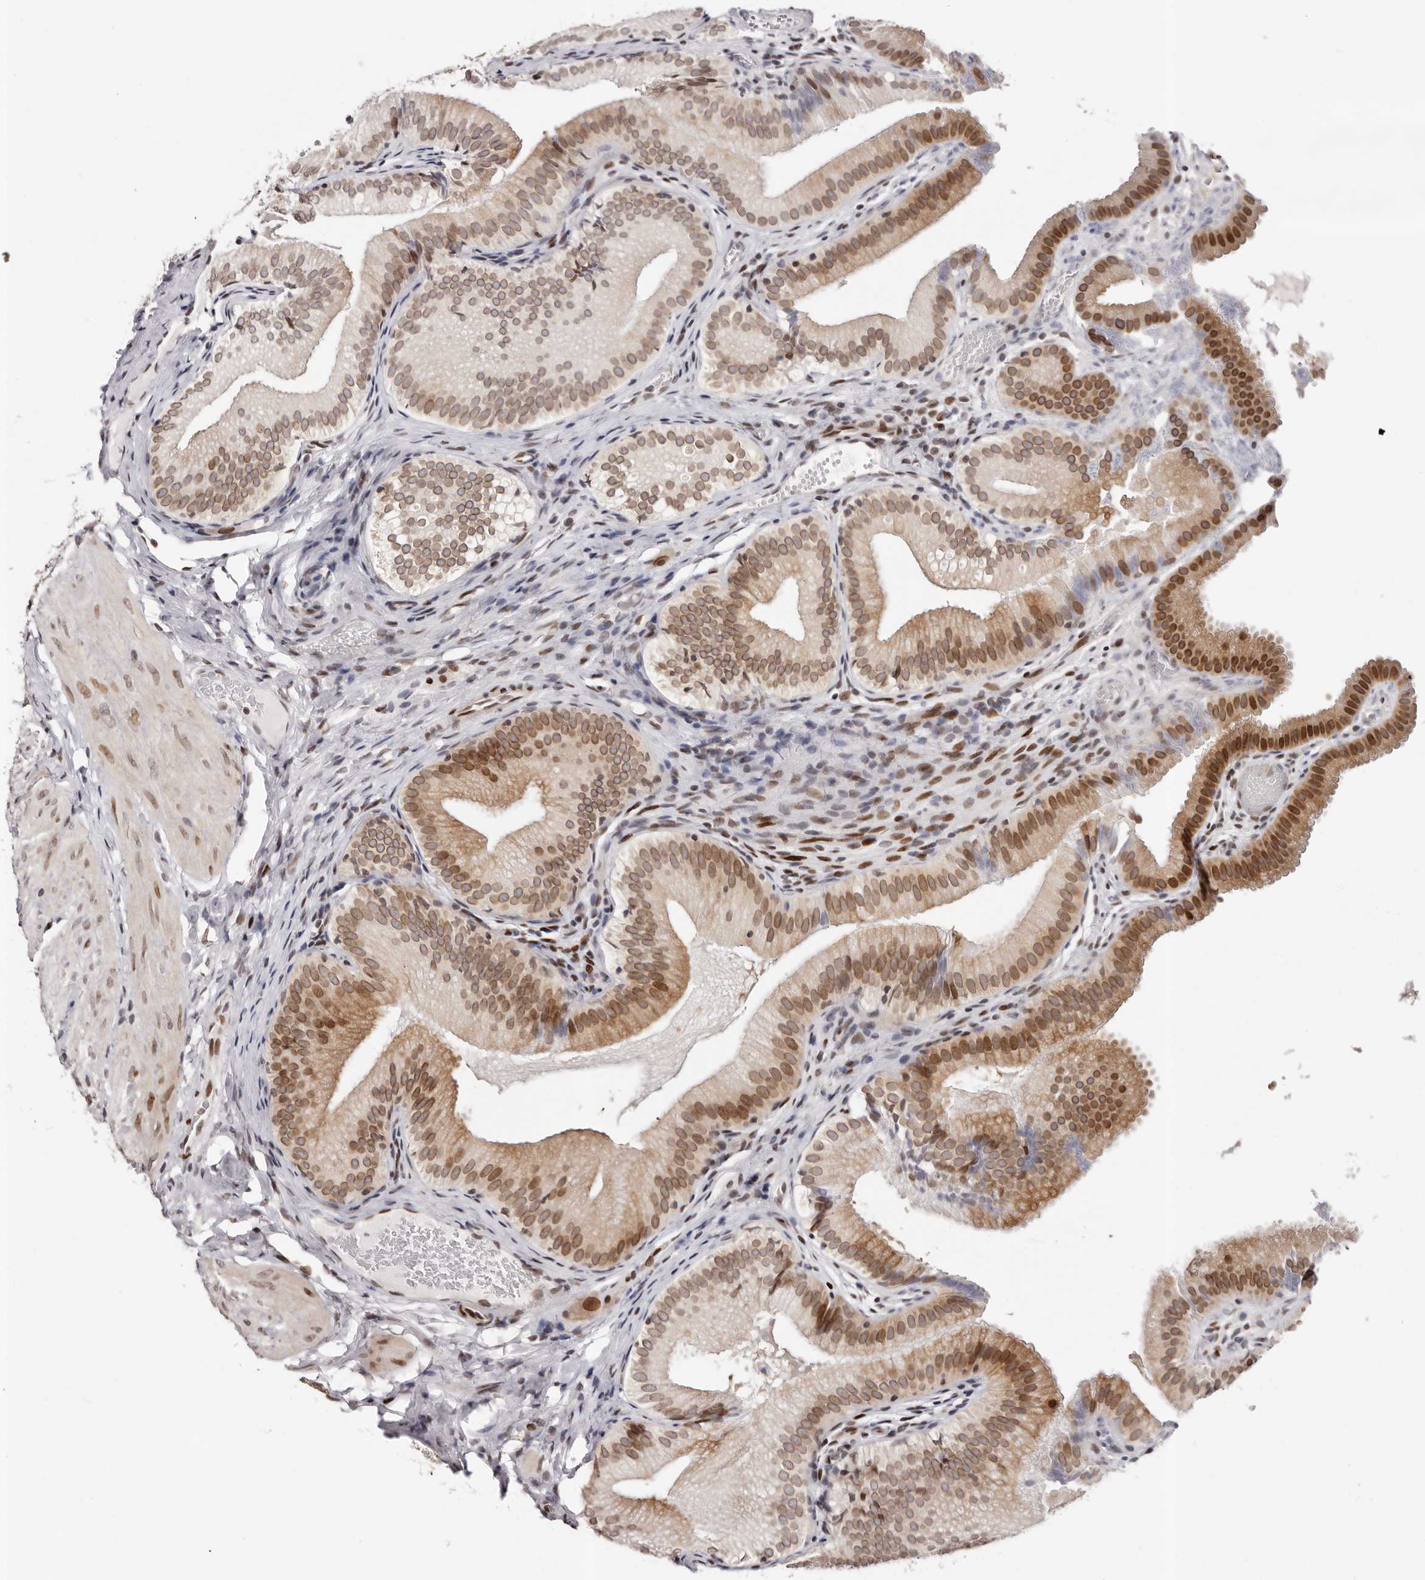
{"staining": {"intensity": "moderate", "quantity": ">75%", "location": "cytoplasmic/membranous,nuclear"}, "tissue": "gallbladder", "cell_type": "Glandular cells", "image_type": "normal", "snomed": [{"axis": "morphology", "description": "Normal tissue, NOS"}, {"axis": "topography", "description": "Gallbladder"}], "caption": "High-magnification brightfield microscopy of benign gallbladder stained with DAB (brown) and counterstained with hematoxylin (blue). glandular cells exhibit moderate cytoplasmic/membranous,nuclear positivity is seen in about>75% of cells.", "gene": "NUP153", "patient": {"sex": "female", "age": 30}}